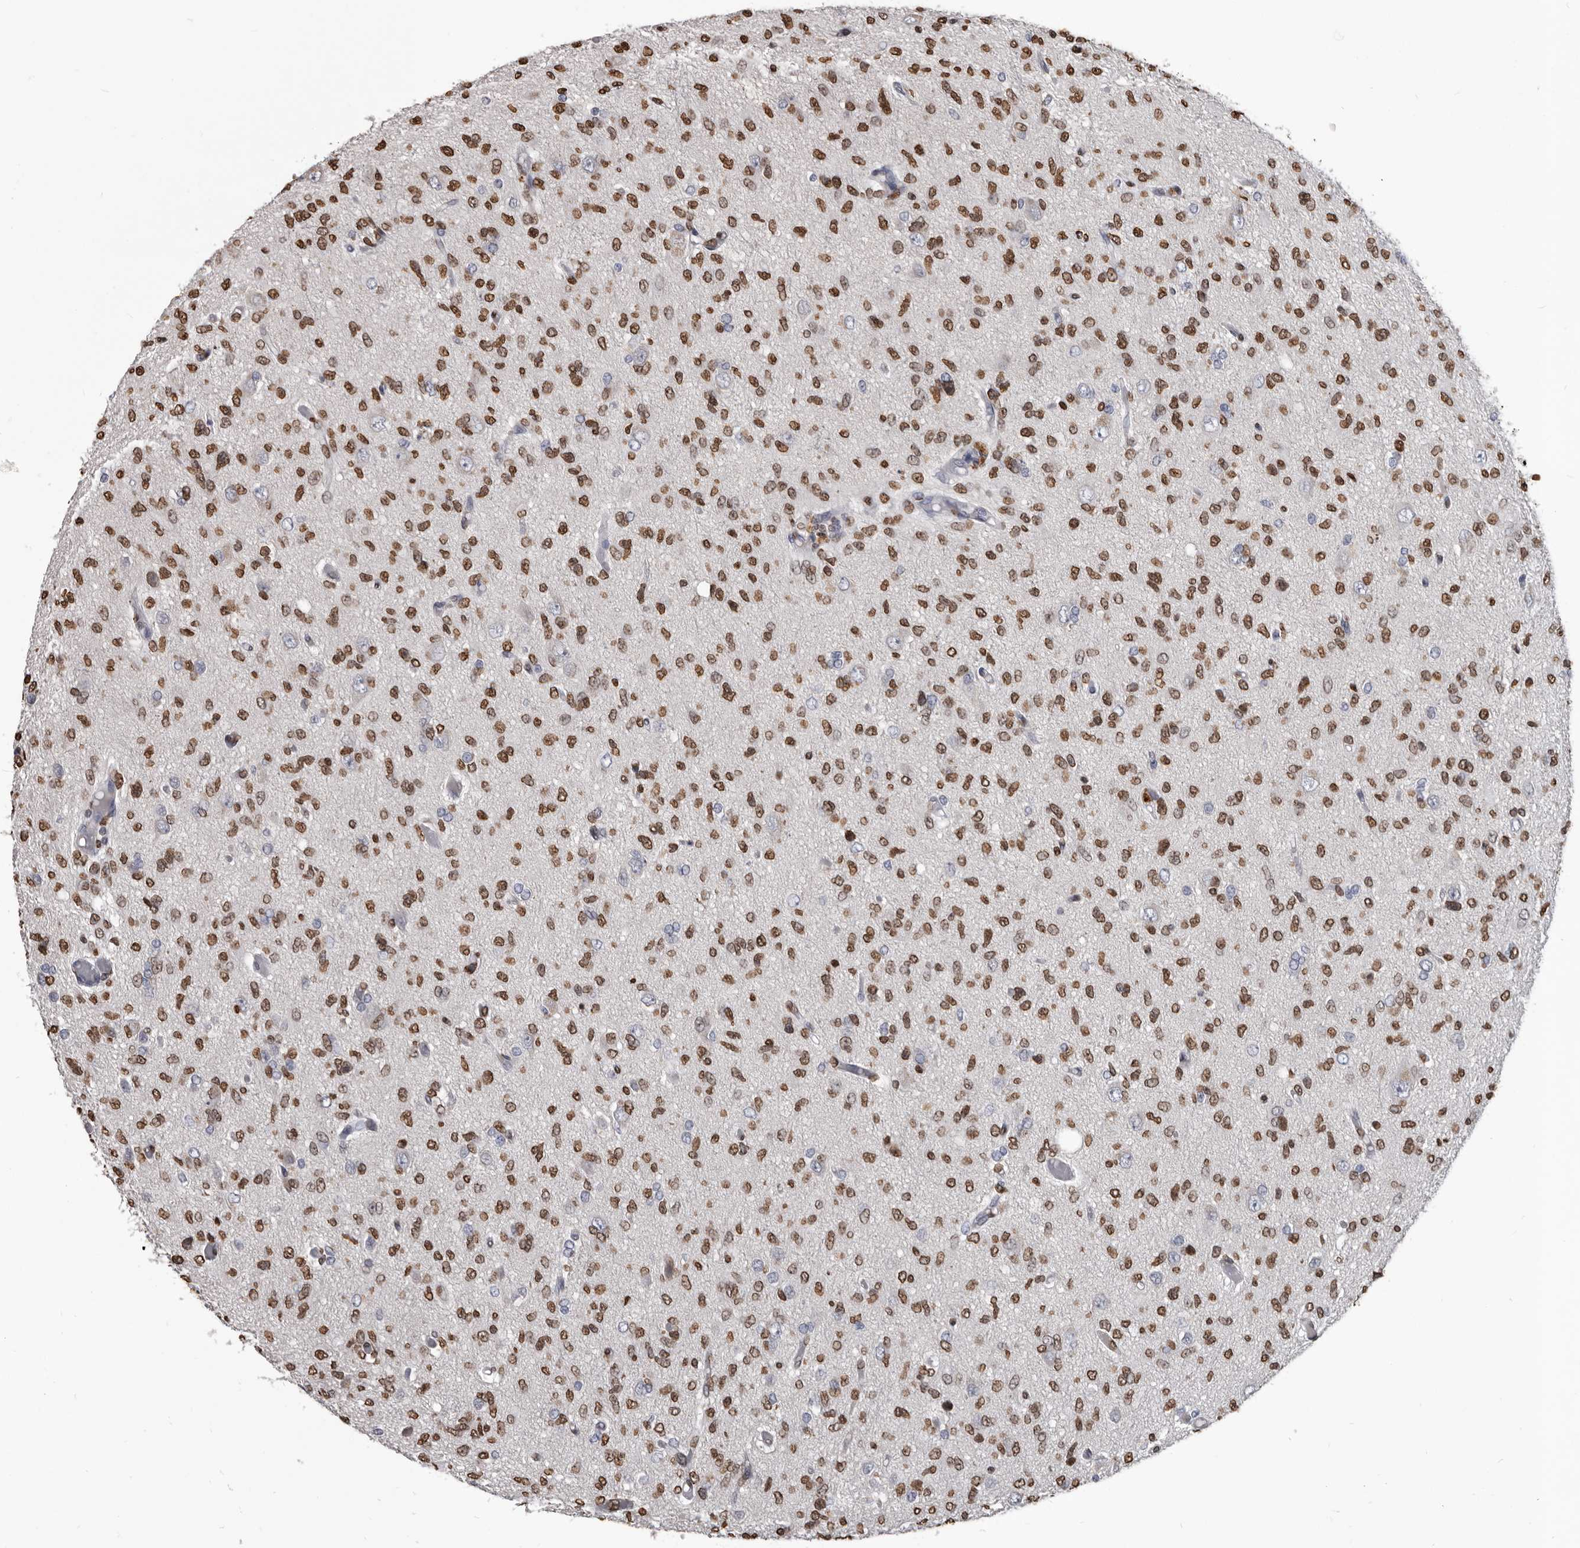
{"staining": {"intensity": "strong", "quantity": ">75%", "location": "nuclear"}, "tissue": "glioma", "cell_type": "Tumor cells", "image_type": "cancer", "snomed": [{"axis": "morphology", "description": "Glioma, malignant, High grade"}, {"axis": "topography", "description": "Brain"}], "caption": "Tumor cells display strong nuclear expression in about >75% of cells in malignant glioma (high-grade).", "gene": "AHR", "patient": {"sex": "female", "age": 59}}